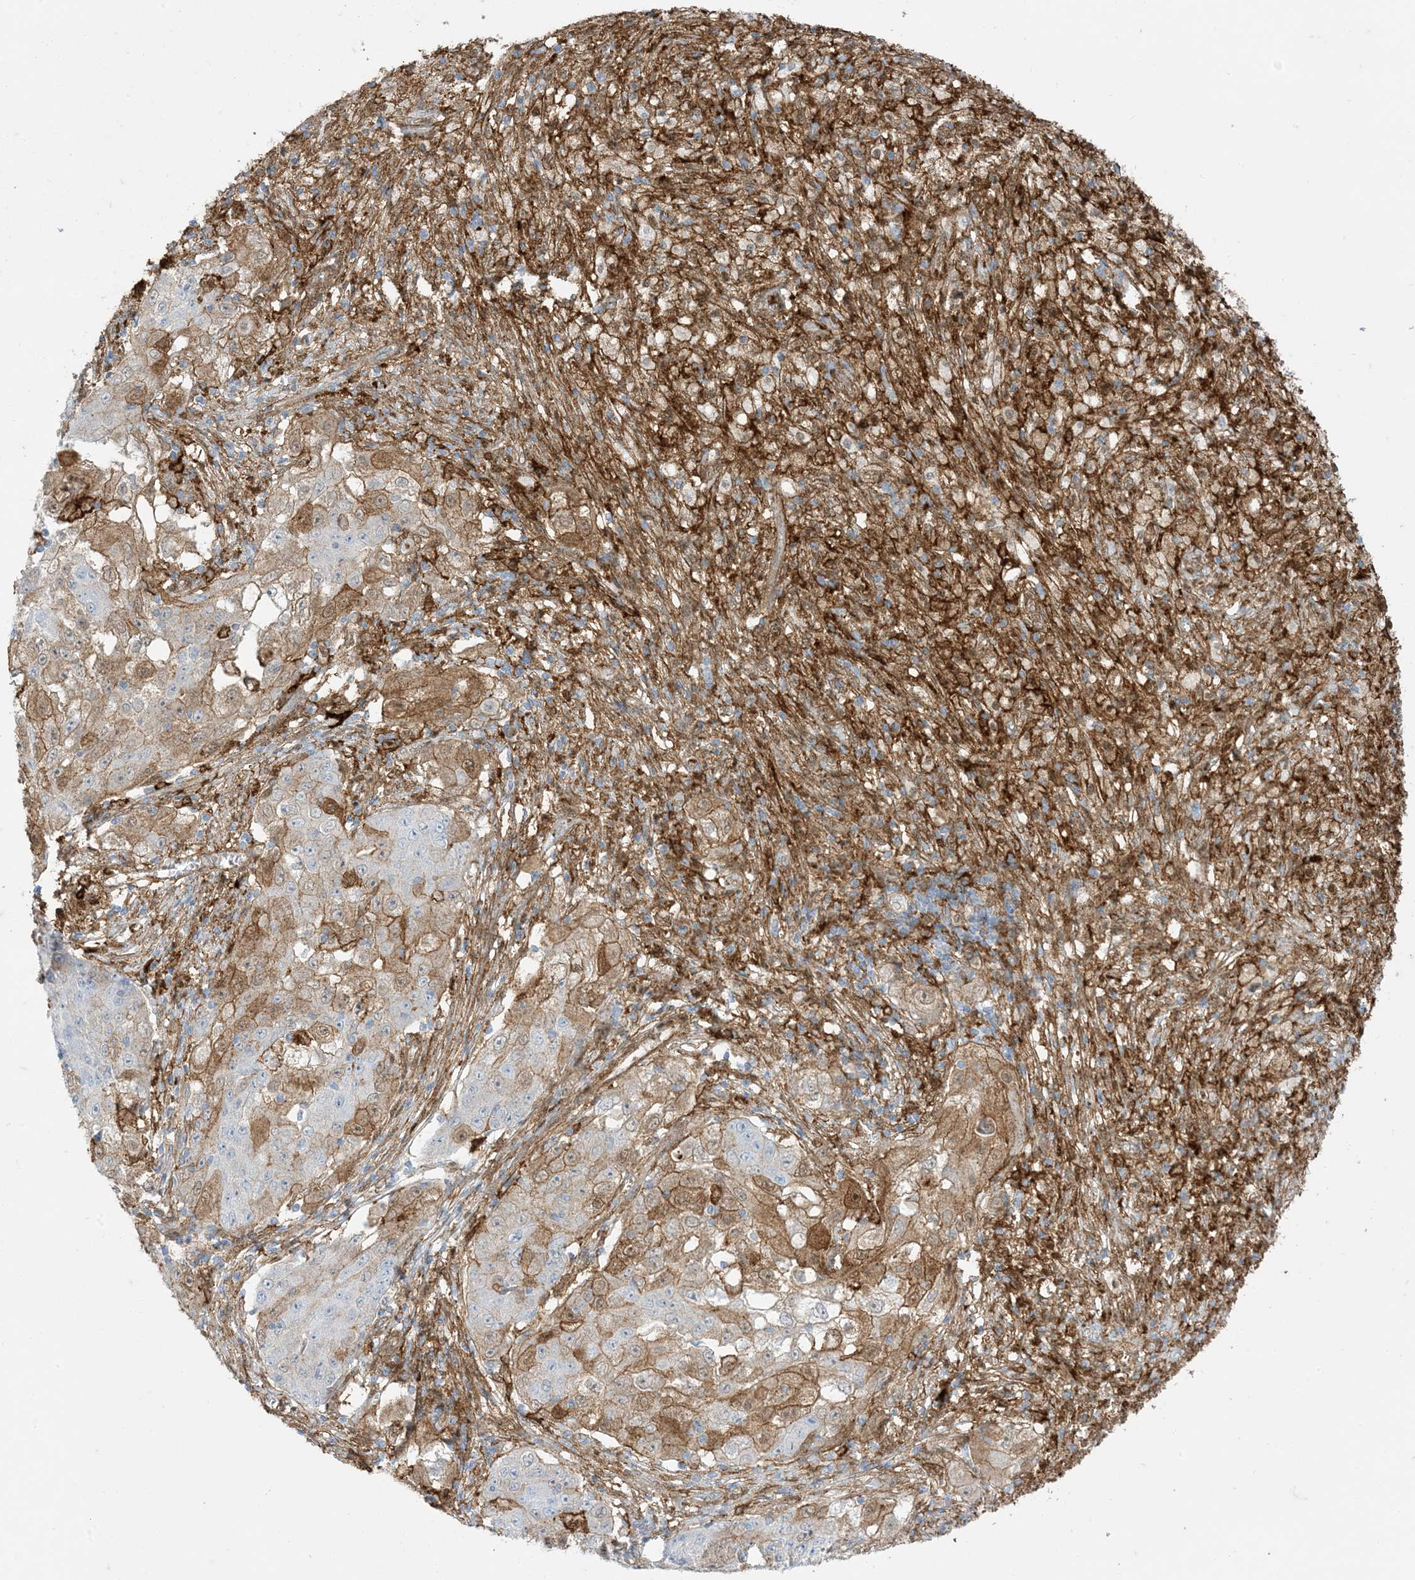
{"staining": {"intensity": "moderate", "quantity": "<25%", "location": "cytoplasmic/membranous"}, "tissue": "ovarian cancer", "cell_type": "Tumor cells", "image_type": "cancer", "snomed": [{"axis": "morphology", "description": "Carcinoma, endometroid"}, {"axis": "topography", "description": "Ovary"}], "caption": "Immunohistochemistry (IHC) of human ovarian endometroid carcinoma exhibits low levels of moderate cytoplasmic/membranous expression in approximately <25% of tumor cells. (Stains: DAB (3,3'-diaminobenzidine) in brown, nuclei in blue, Microscopy: brightfield microscopy at high magnification).", "gene": "GSN", "patient": {"sex": "female", "age": 42}}